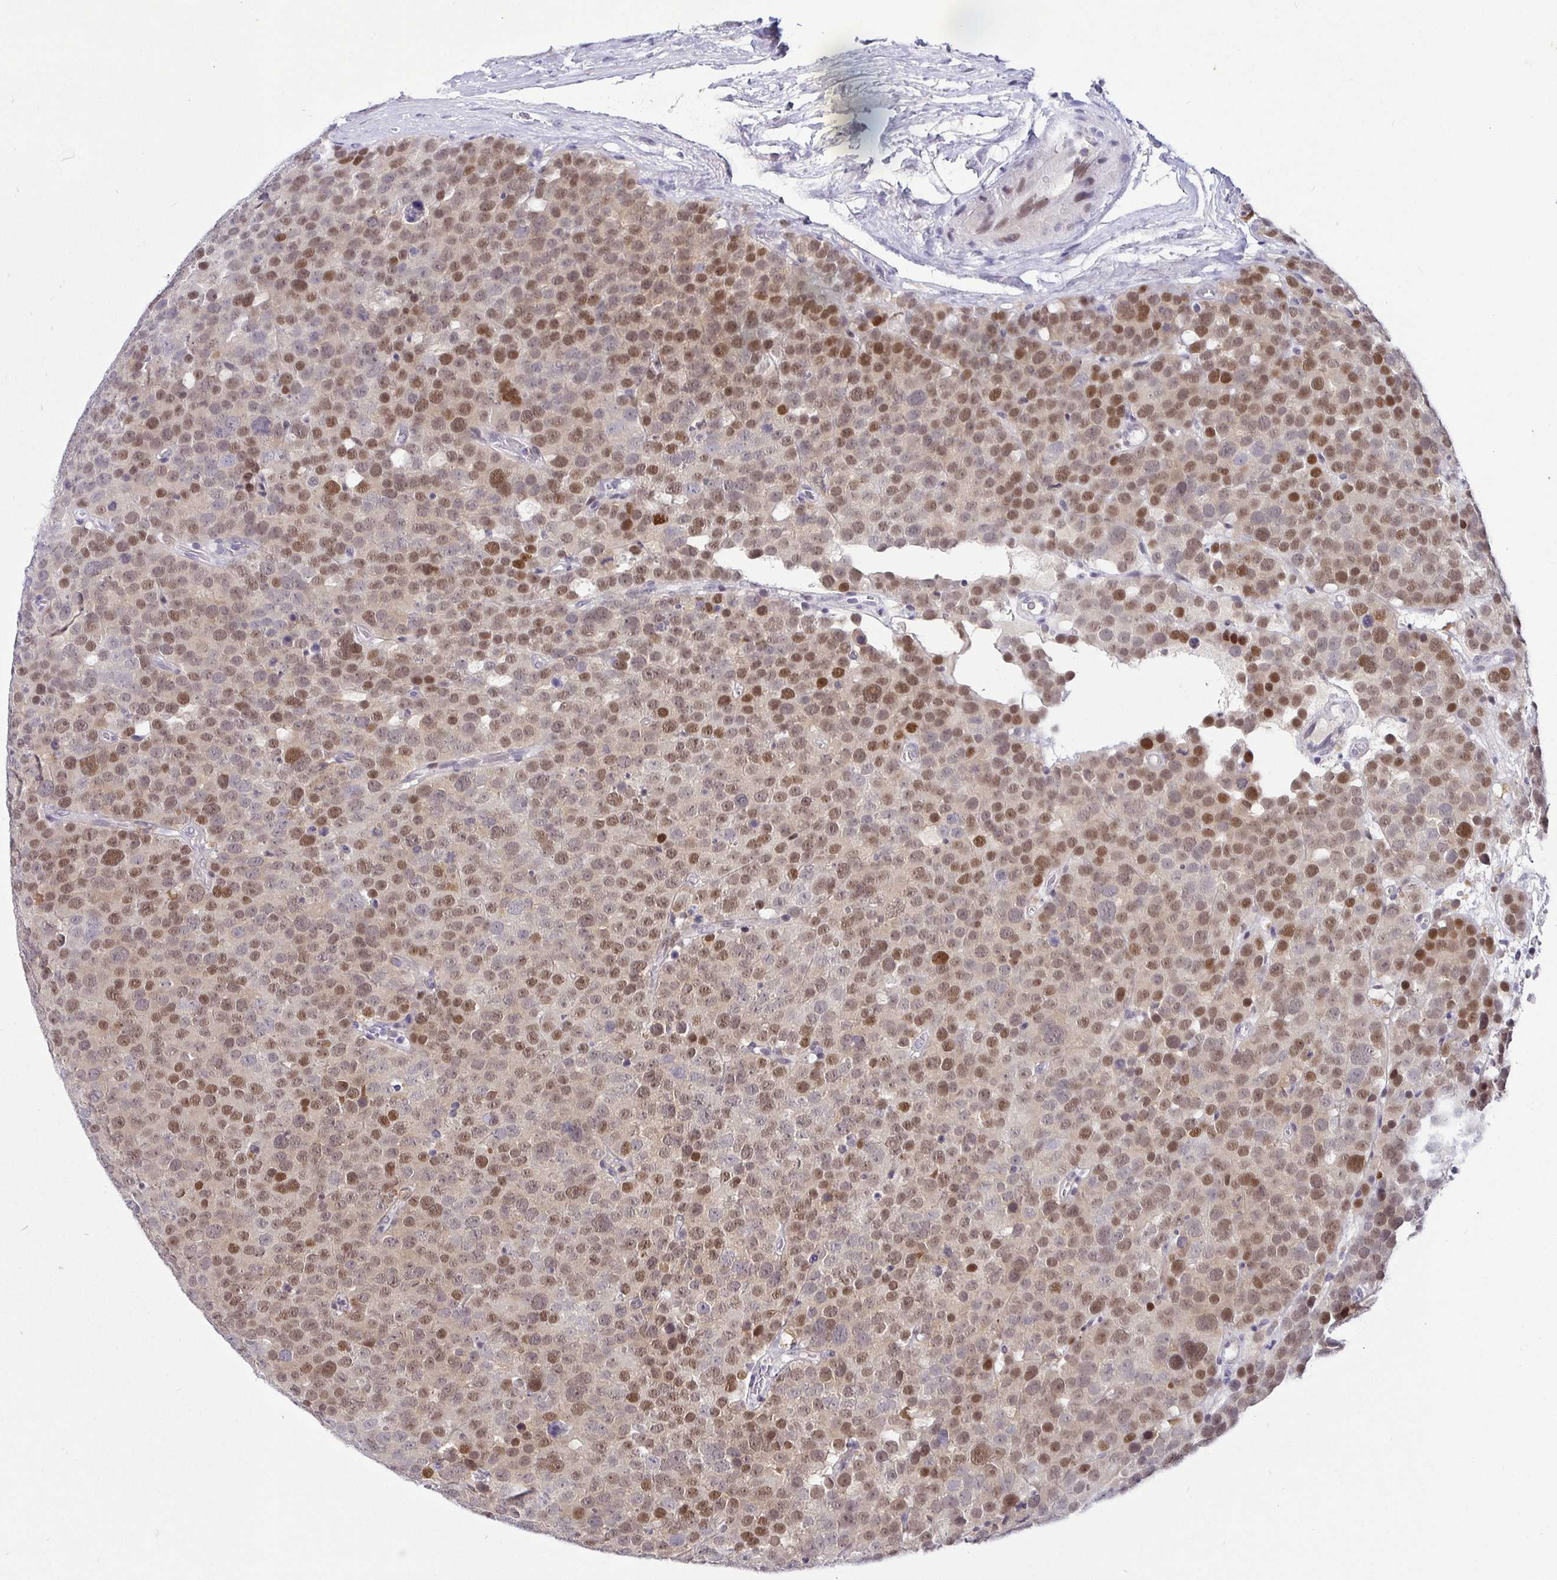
{"staining": {"intensity": "moderate", "quantity": ">75%", "location": "nuclear"}, "tissue": "testis cancer", "cell_type": "Tumor cells", "image_type": "cancer", "snomed": [{"axis": "morphology", "description": "Seminoma, NOS"}, {"axis": "topography", "description": "Testis"}], "caption": "A high-resolution photomicrograph shows IHC staining of seminoma (testis), which displays moderate nuclear staining in about >75% of tumor cells. (Stains: DAB in brown, nuclei in blue, Microscopy: brightfield microscopy at high magnification).", "gene": "NUP188", "patient": {"sex": "male", "age": 71}}